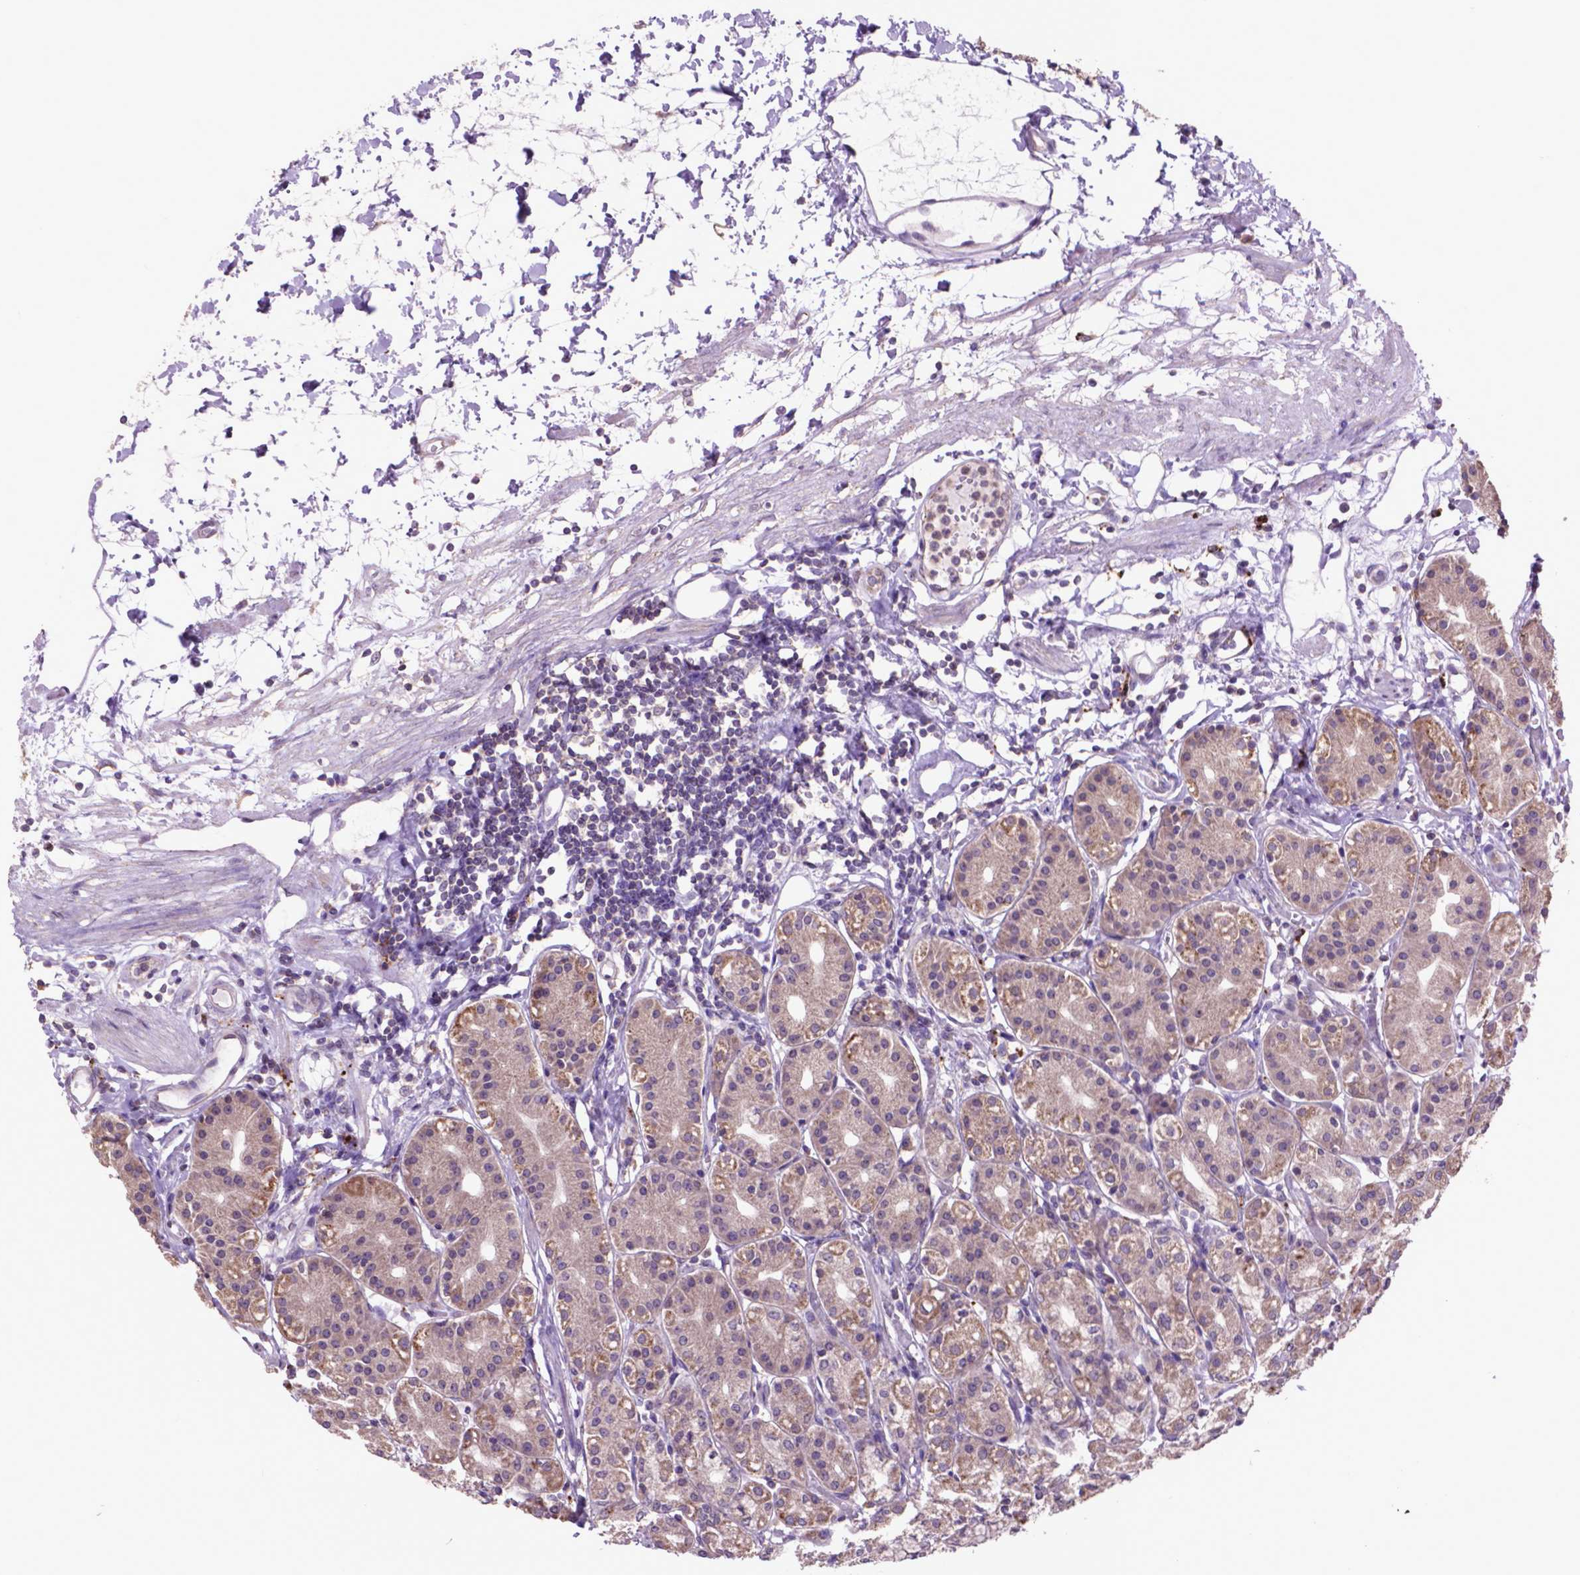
{"staining": {"intensity": "moderate", "quantity": "25%-75%", "location": "cytoplasmic/membranous"}, "tissue": "stomach", "cell_type": "Glandular cells", "image_type": "normal", "snomed": [{"axis": "morphology", "description": "Normal tissue, NOS"}, {"axis": "topography", "description": "Skeletal muscle"}, {"axis": "topography", "description": "Stomach"}], "caption": "The histopathology image shows immunohistochemical staining of normal stomach. There is moderate cytoplasmic/membranous expression is present in approximately 25%-75% of glandular cells. (Stains: DAB in brown, nuclei in blue, Microscopy: brightfield microscopy at high magnification).", "gene": "GLB1", "patient": {"sex": "female", "age": 57}}